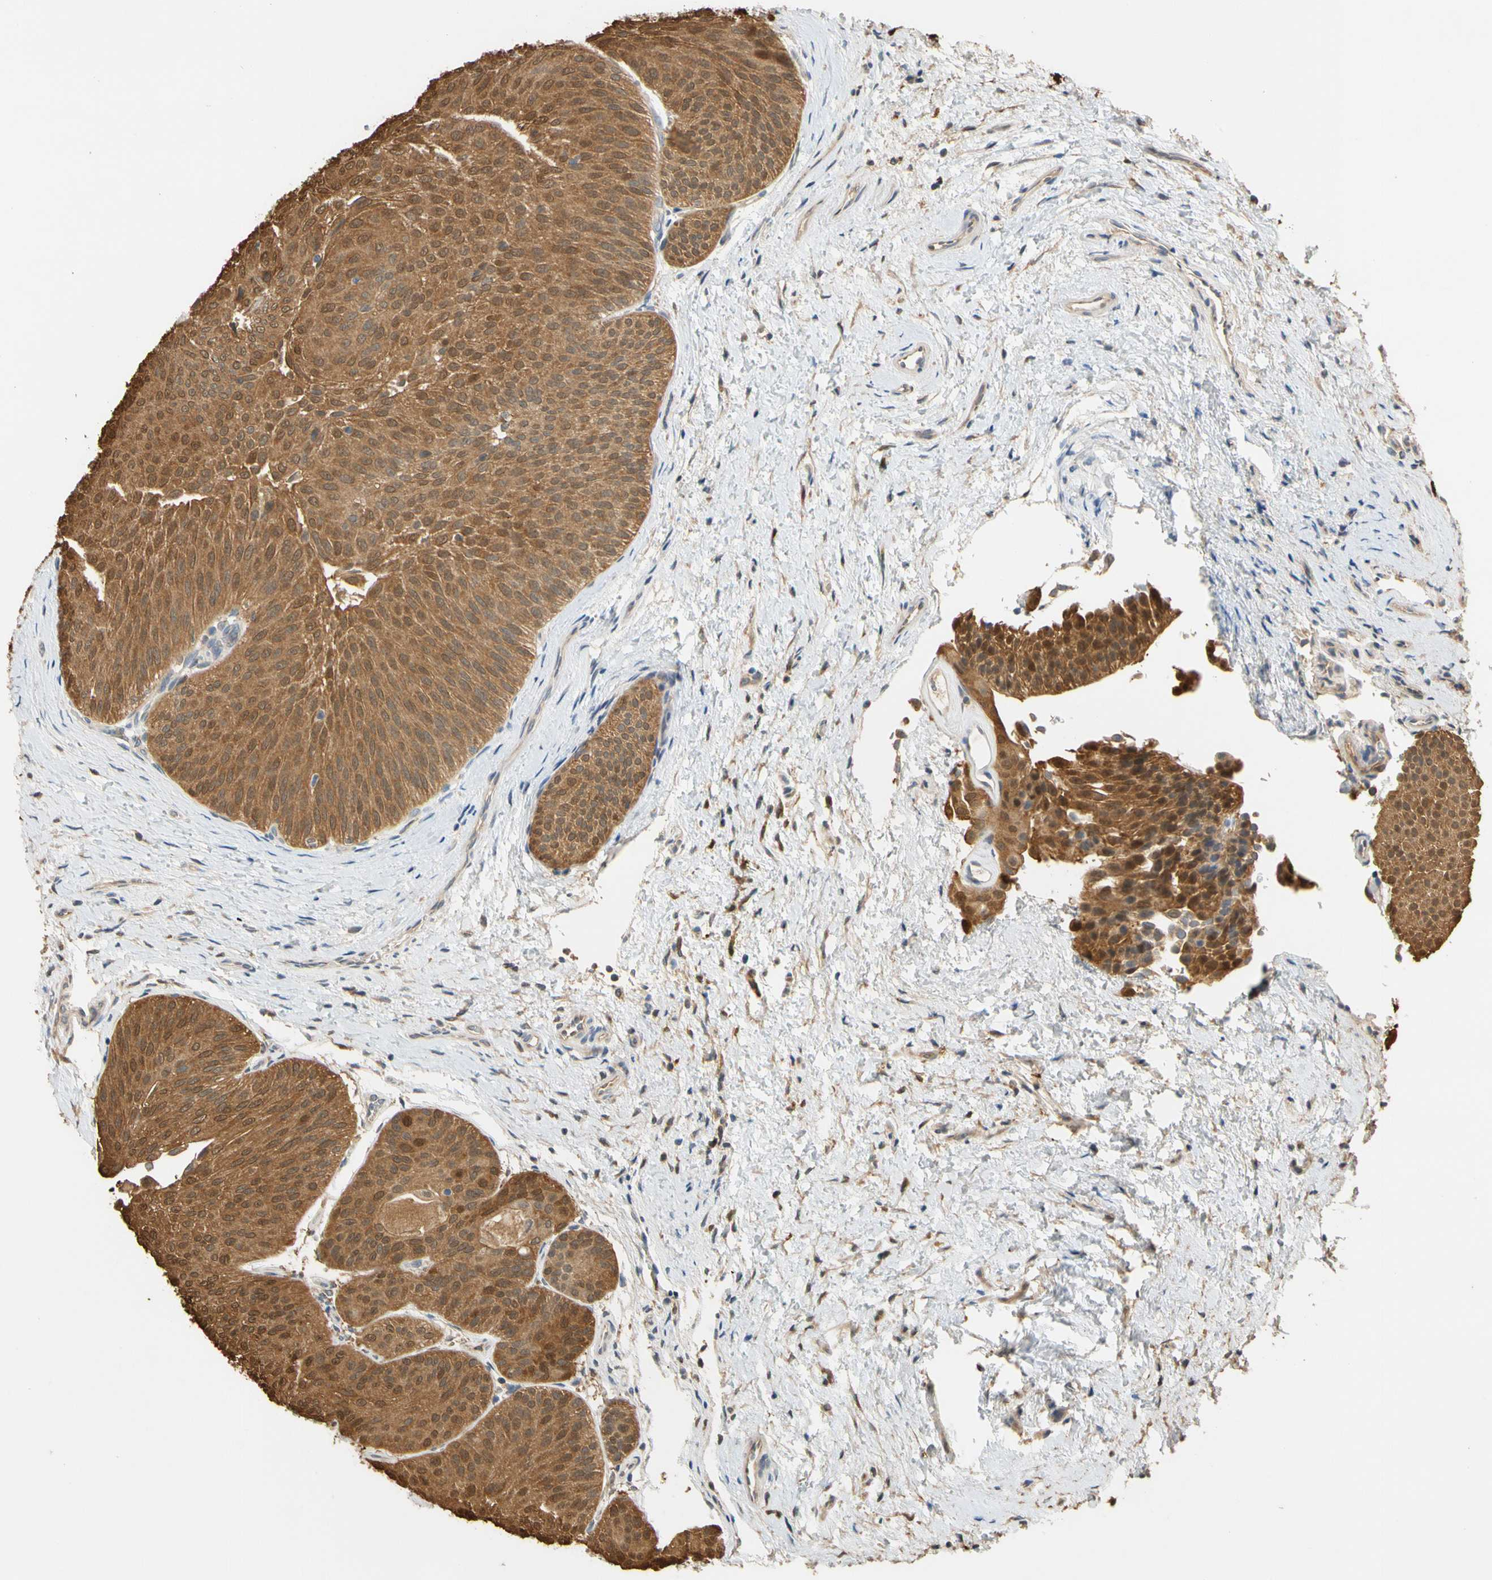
{"staining": {"intensity": "strong", "quantity": ">75%", "location": "cytoplasmic/membranous"}, "tissue": "urothelial cancer", "cell_type": "Tumor cells", "image_type": "cancer", "snomed": [{"axis": "morphology", "description": "Urothelial carcinoma, Low grade"}, {"axis": "topography", "description": "Urinary bladder"}], "caption": "An immunohistochemistry (IHC) micrograph of neoplastic tissue is shown. Protein staining in brown shows strong cytoplasmic/membranous positivity in urothelial carcinoma (low-grade) within tumor cells.", "gene": "GPSM2", "patient": {"sex": "female", "age": 60}}